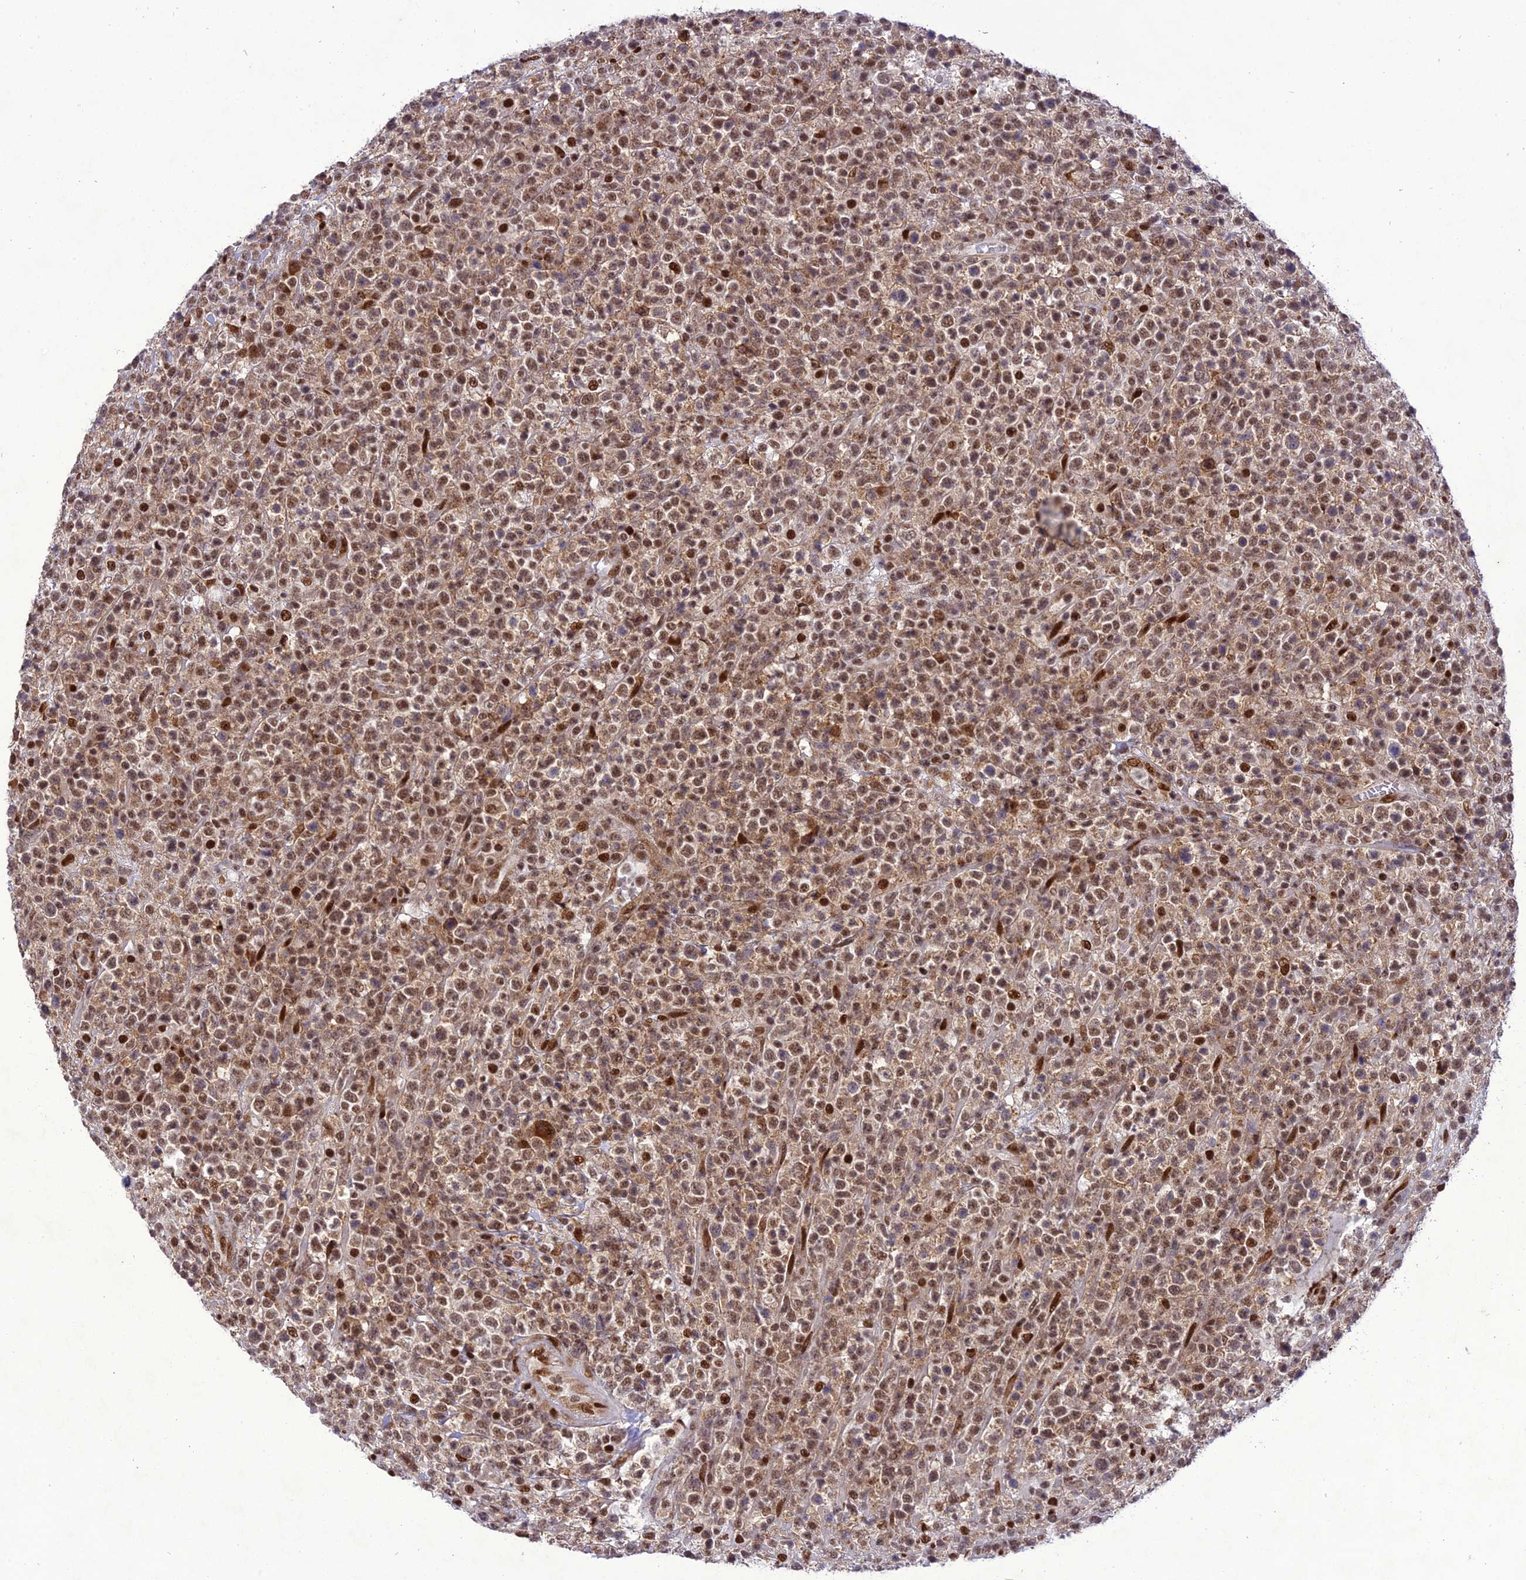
{"staining": {"intensity": "moderate", "quantity": "25%-75%", "location": "cytoplasmic/membranous,nuclear"}, "tissue": "lymphoma", "cell_type": "Tumor cells", "image_type": "cancer", "snomed": [{"axis": "morphology", "description": "Malignant lymphoma, non-Hodgkin's type, High grade"}, {"axis": "topography", "description": "Colon"}], "caption": "Protein positivity by immunohistochemistry displays moderate cytoplasmic/membranous and nuclear expression in approximately 25%-75% of tumor cells in high-grade malignant lymphoma, non-Hodgkin's type.", "gene": "DDX1", "patient": {"sex": "female", "age": 53}}